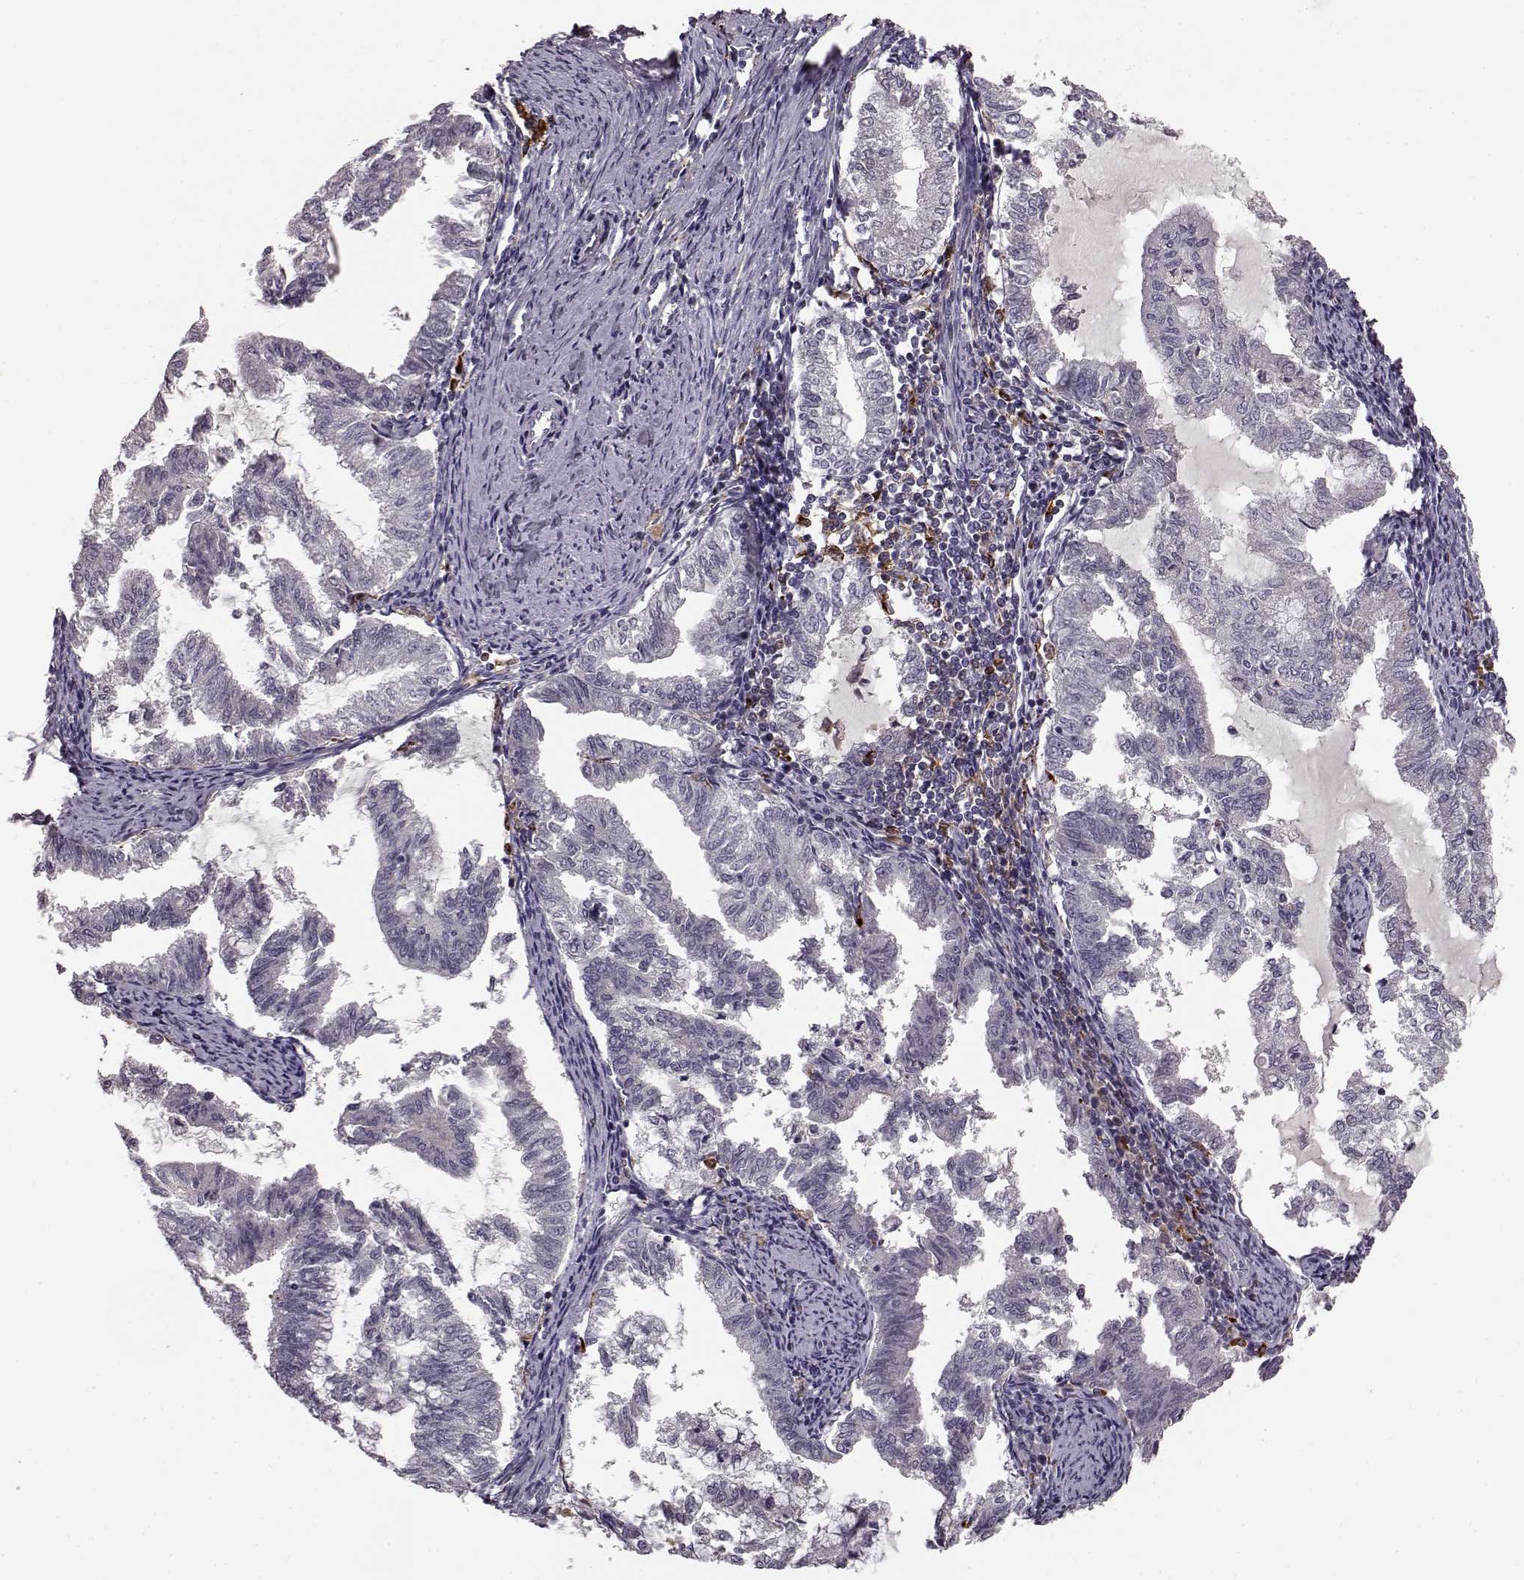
{"staining": {"intensity": "negative", "quantity": "none", "location": "none"}, "tissue": "endometrial cancer", "cell_type": "Tumor cells", "image_type": "cancer", "snomed": [{"axis": "morphology", "description": "Adenocarcinoma, NOS"}, {"axis": "topography", "description": "Endometrium"}], "caption": "Immunohistochemistry image of neoplastic tissue: human endometrial cancer (adenocarcinoma) stained with DAB (3,3'-diaminobenzidine) demonstrates no significant protein staining in tumor cells.", "gene": "CCNF", "patient": {"sex": "female", "age": 79}}